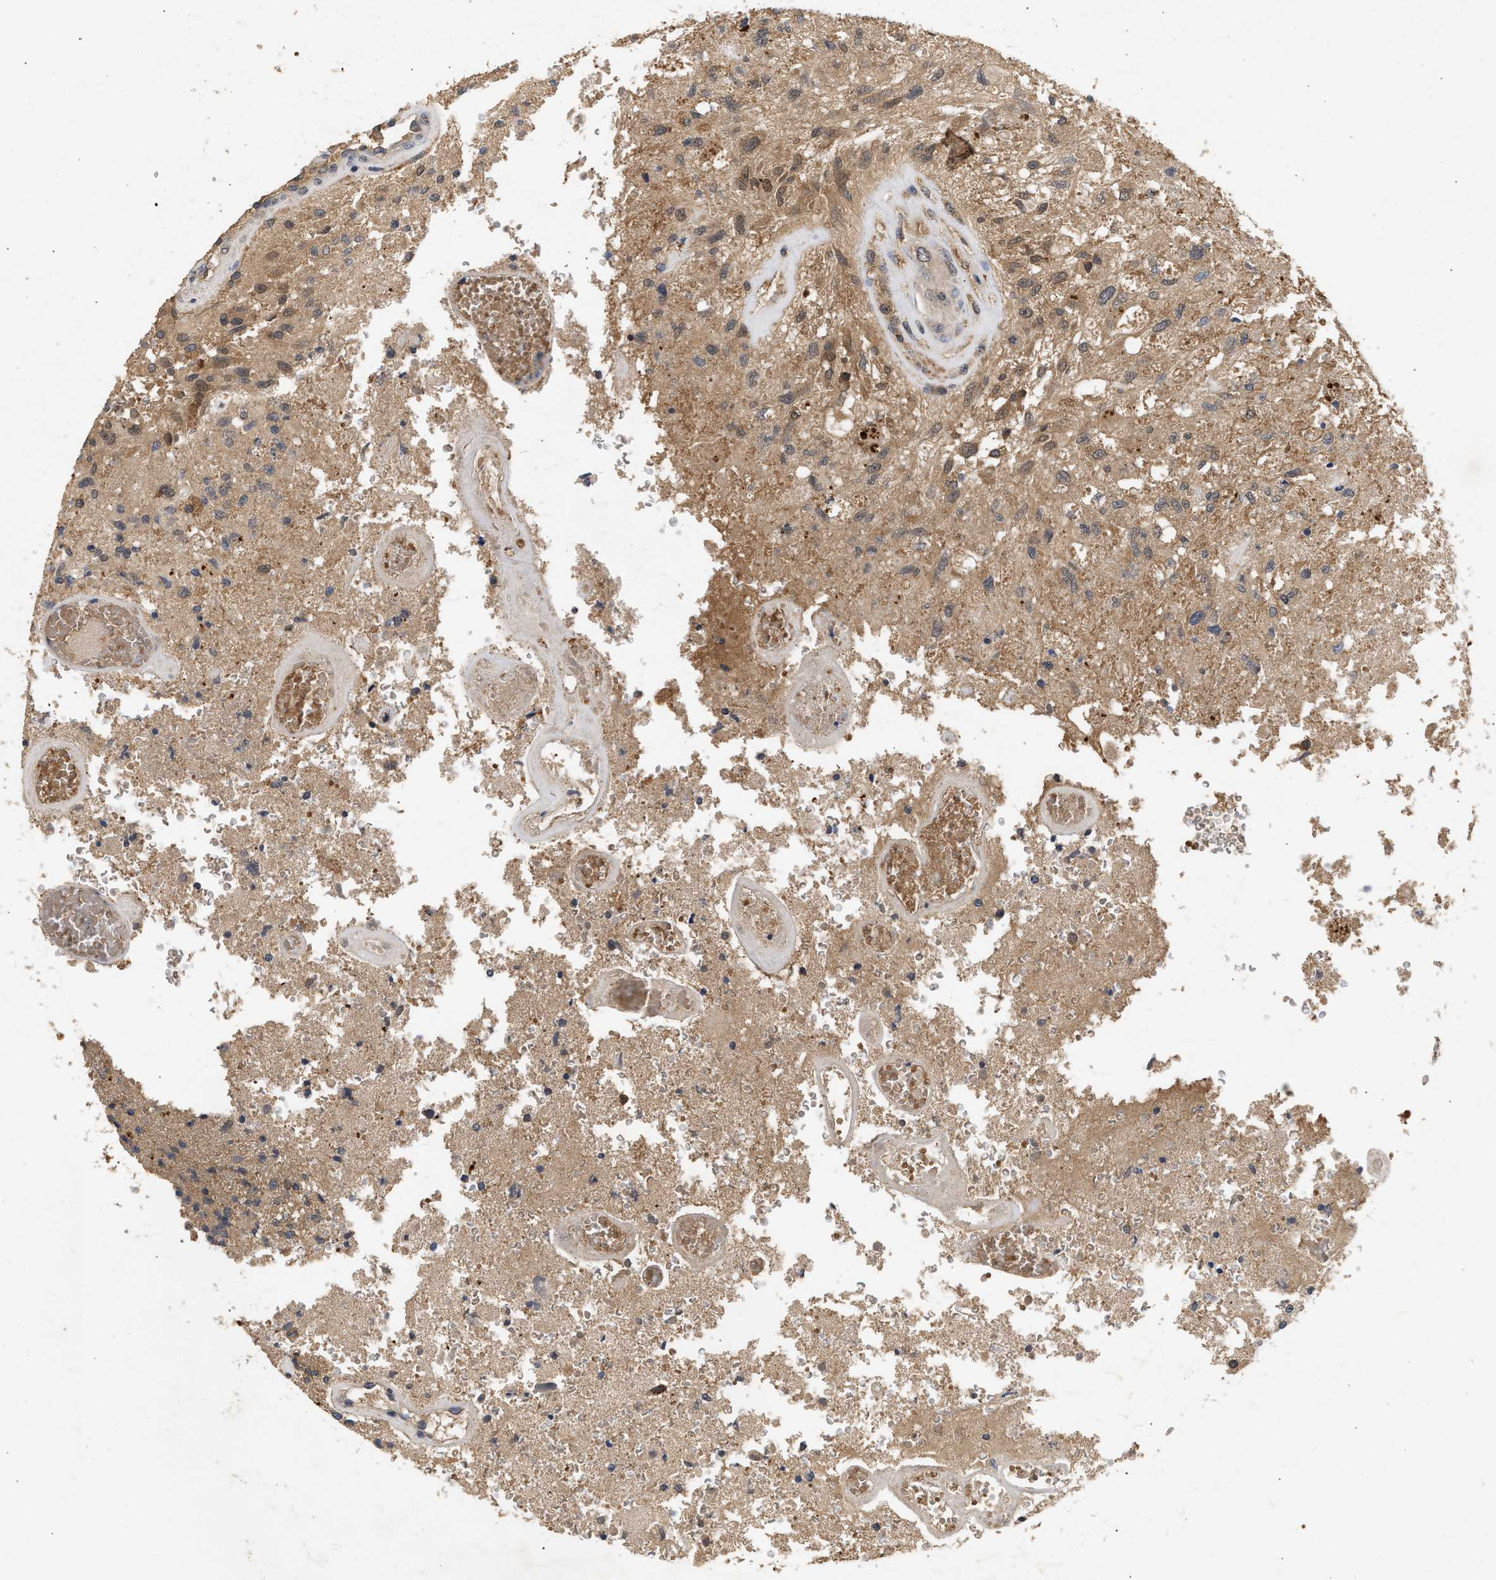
{"staining": {"intensity": "moderate", "quantity": "25%-75%", "location": "cytoplasmic/membranous,nuclear"}, "tissue": "glioma", "cell_type": "Tumor cells", "image_type": "cancer", "snomed": [{"axis": "morphology", "description": "Normal tissue, NOS"}, {"axis": "morphology", "description": "Glioma, malignant, High grade"}, {"axis": "topography", "description": "Cerebral cortex"}], "caption": "Immunohistochemical staining of high-grade glioma (malignant) displays medium levels of moderate cytoplasmic/membranous and nuclear protein staining in approximately 25%-75% of tumor cells.", "gene": "FITM1", "patient": {"sex": "male", "age": 77}}